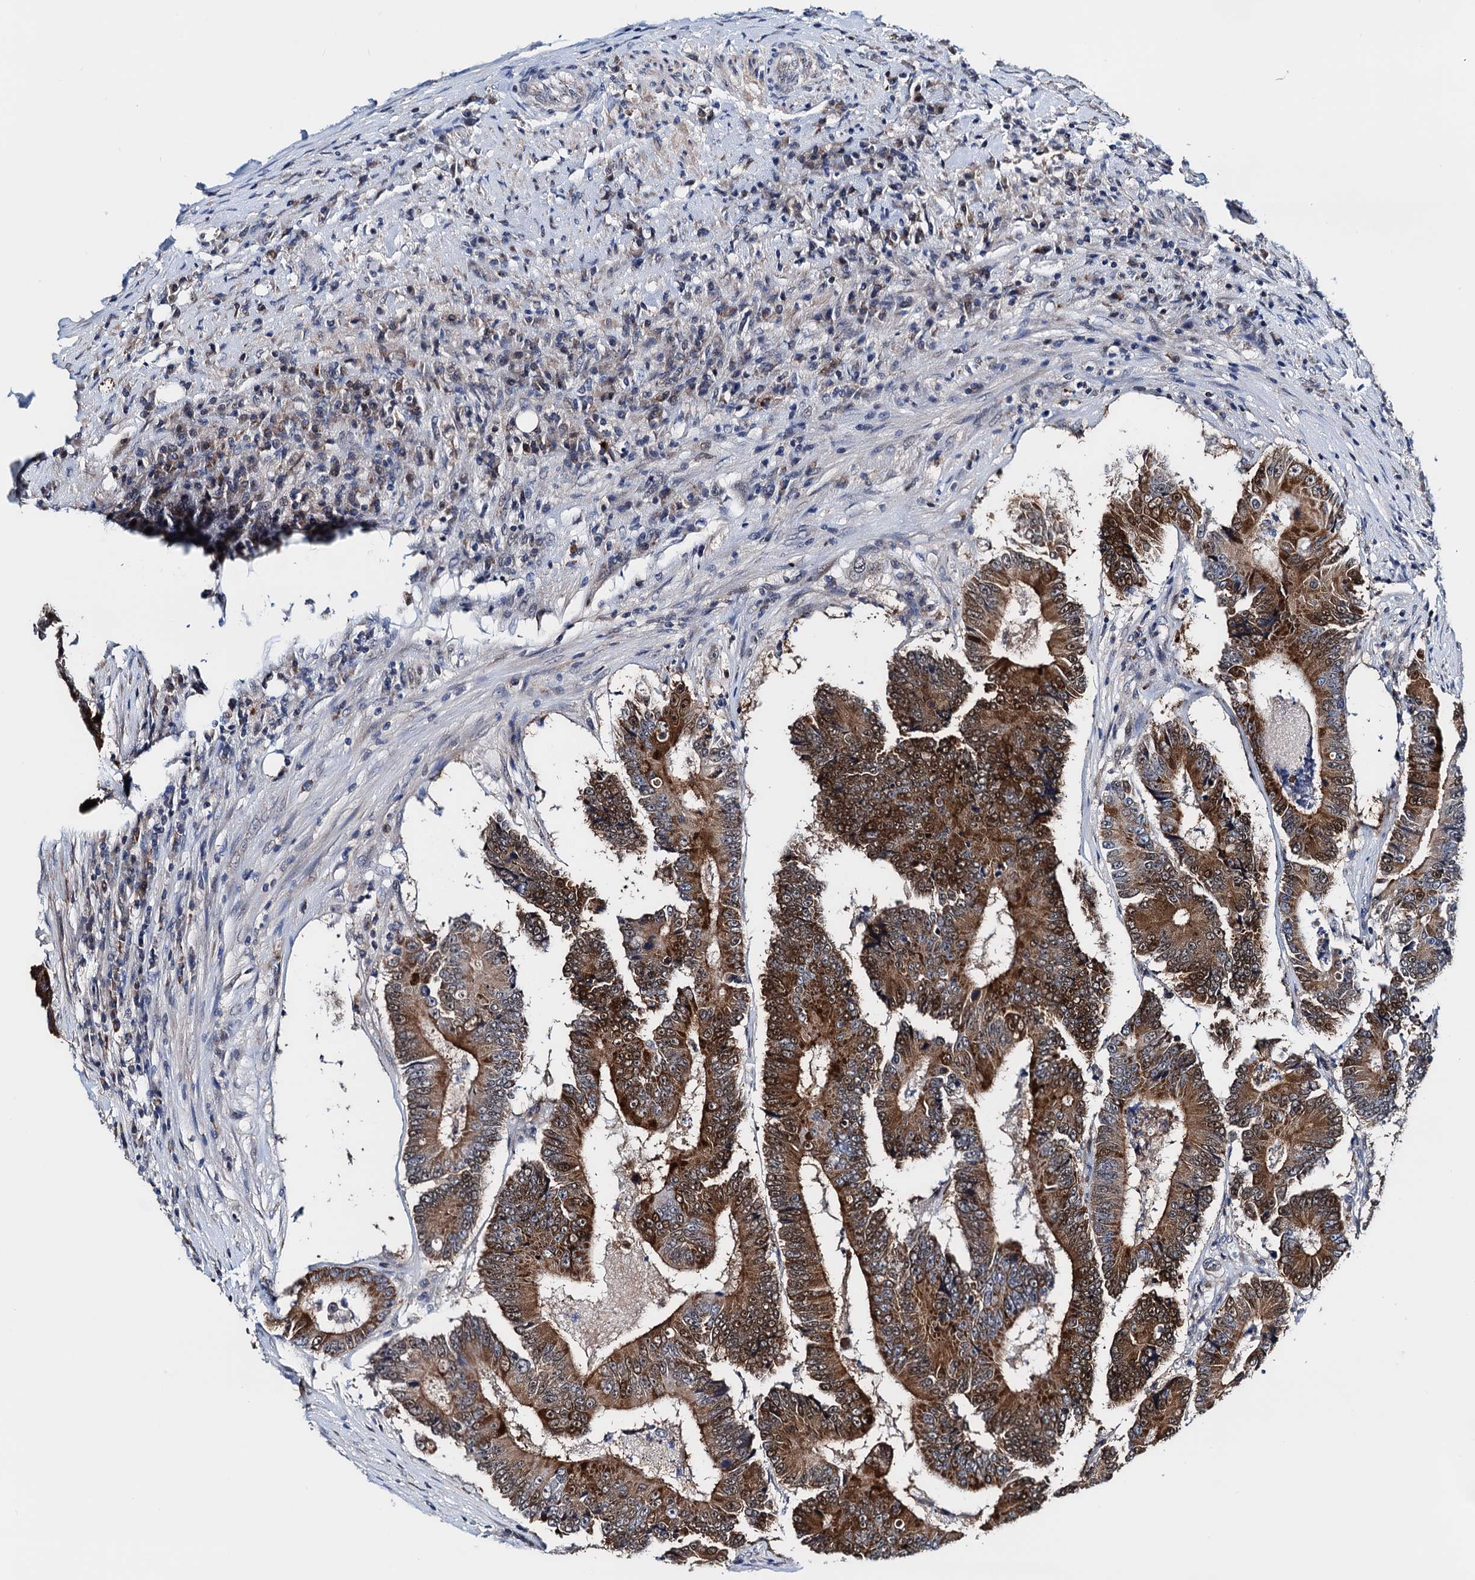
{"staining": {"intensity": "strong", "quantity": ">75%", "location": "cytoplasmic/membranous,nuclear"}, "tissue": "colorectal cancer", "cell_type": "Tumor cells", "image_type": "cancer", "snomed": [{"axis": "morphology", "description": "Adenocarcinoma, NOS"}, {"axis": "topography", "description": "Colon"}], "caption": "An image of colorectal cancer (adenocarcinoma) stained for a protein reveals strong cytoplasmic/membranous and nuclear brown staining in tumor cells.", "gene": "COA4", "patient": {"sex": "male", "age": 83}}